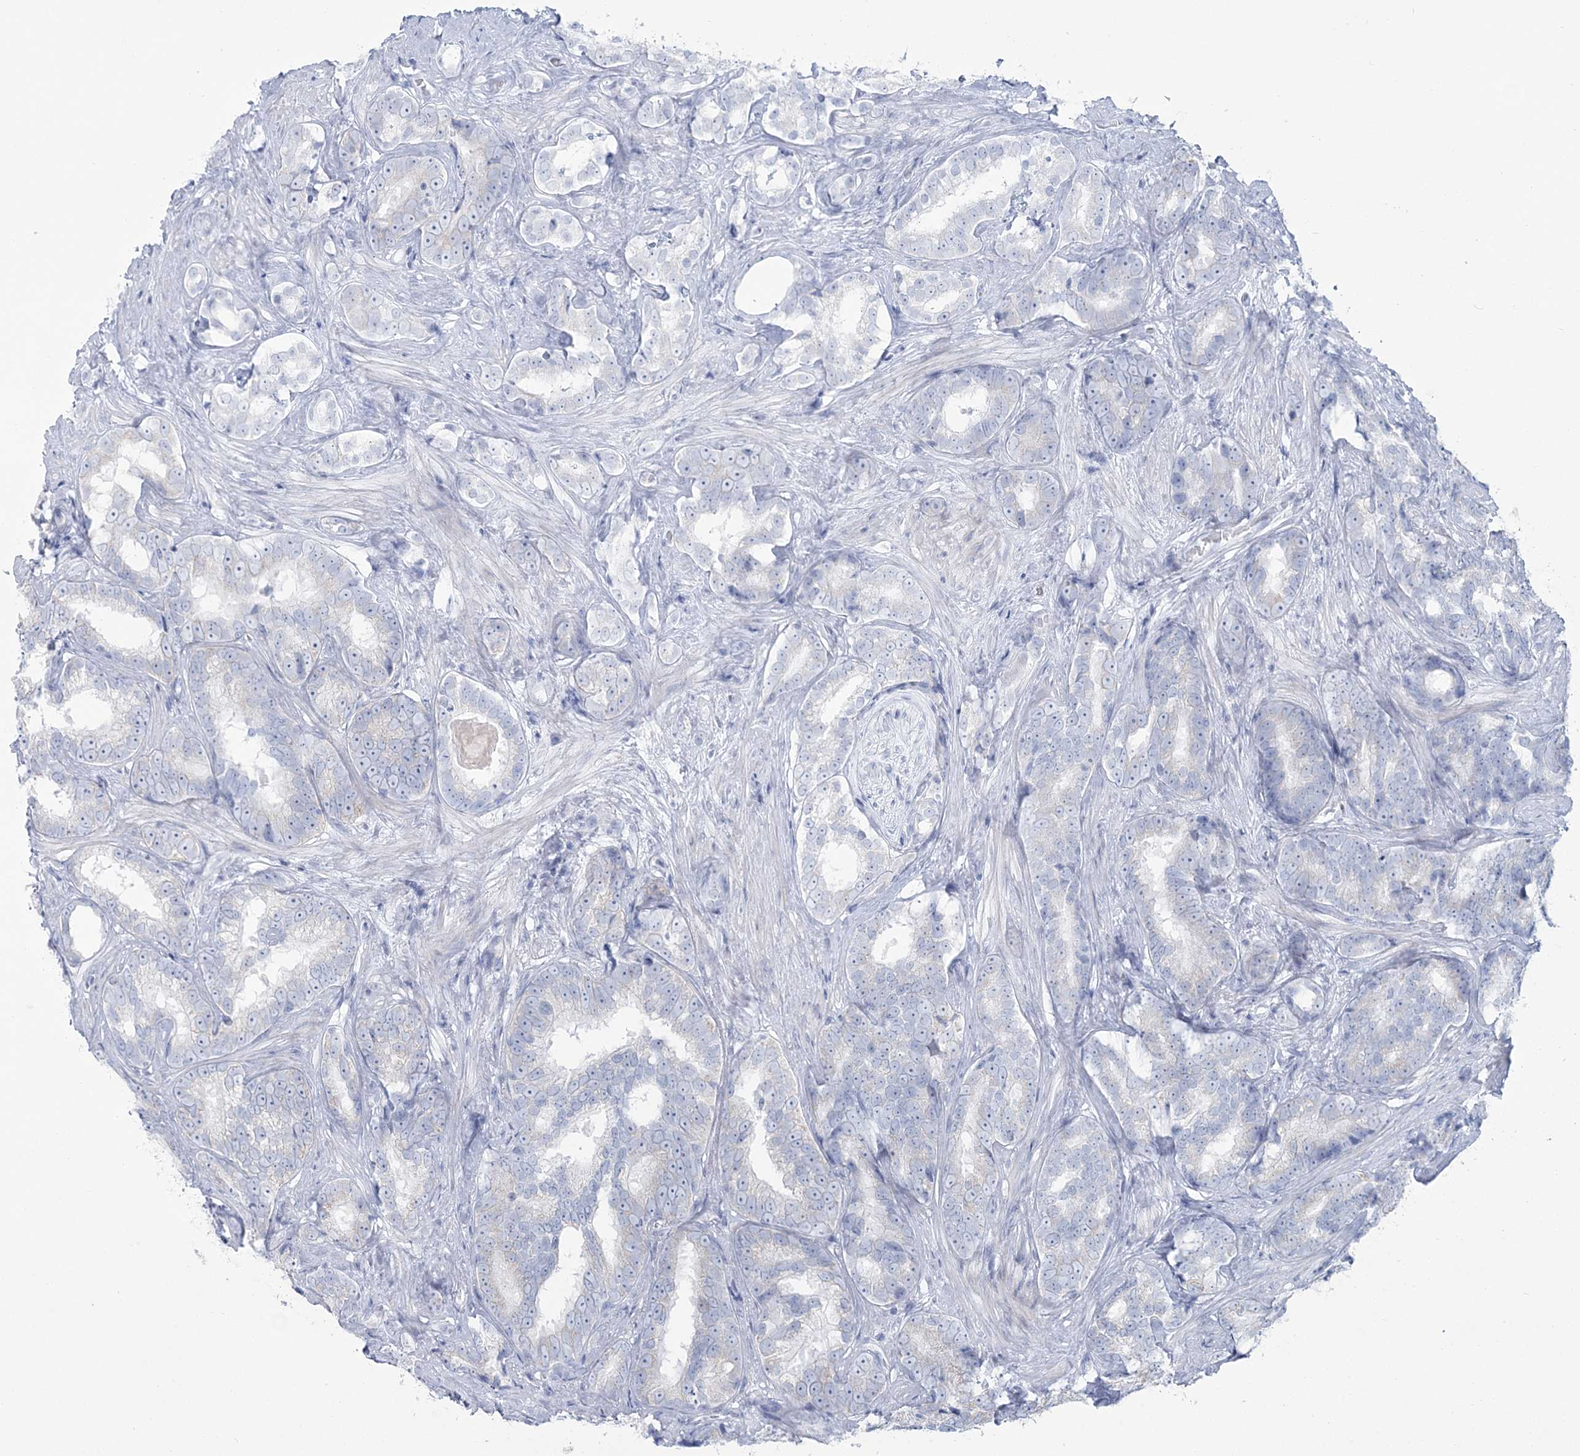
{"staining": {"intensity": "negative", "quantity": "none", "location": "none"}, "tissue": "prostate cancer", "cell_type": "Tumor cells", "image_type": "cancer", "snomed": [{"axis": "morphology", "description": "Adenocarcinoma, High grade"}, {"axis": "topography", "description": "Prostate"}], "caption": "Immunohistochemical staining of human prostate cancer demonstrates no significant positivity in tumor cells. (Brightfield microscopy of DAB immunohistochemistry at high magnification).", "gene": "ZNF843", "patient": {"sex": "male", "age": 66}}